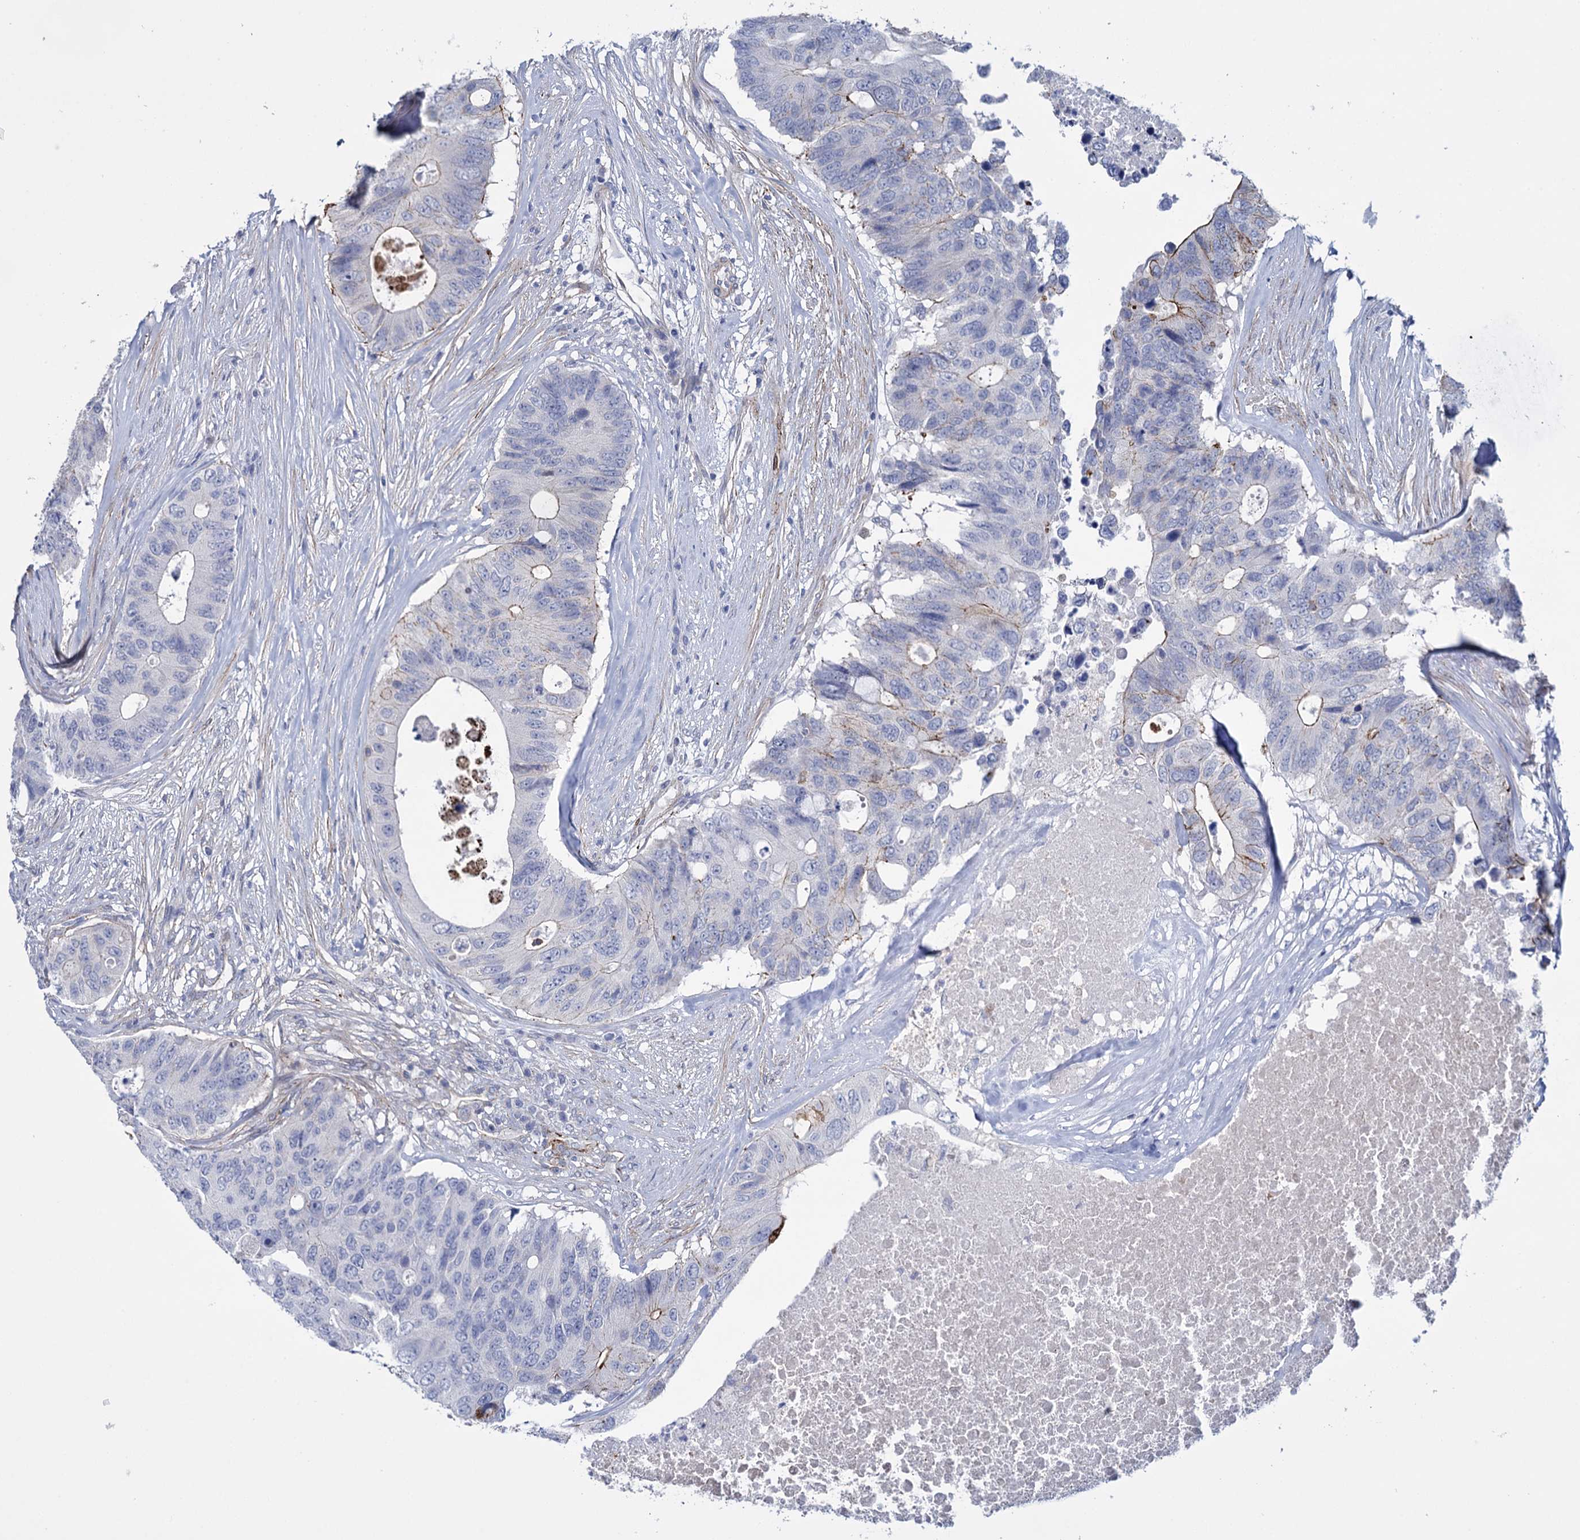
{"staining": {"intensity": "weak", "quantity": "<25%", "location": "cytoplasmic/membranous"}, "tissue": "colorectal cancer", "cell_type": "Tumor cells", "image_type": "cancer", "snomed": [{"axis": "morphology", "description": "Adenocarcinoma, NOS"}, {"axis": "topography", "description": "Colon"}], "caption": "Adenocarcinoma (colorectal) stained for a protein using IHC displays no expression tumor cells.", "gene": "SNCG", "patient": {"sex": "male", "age": 71}}